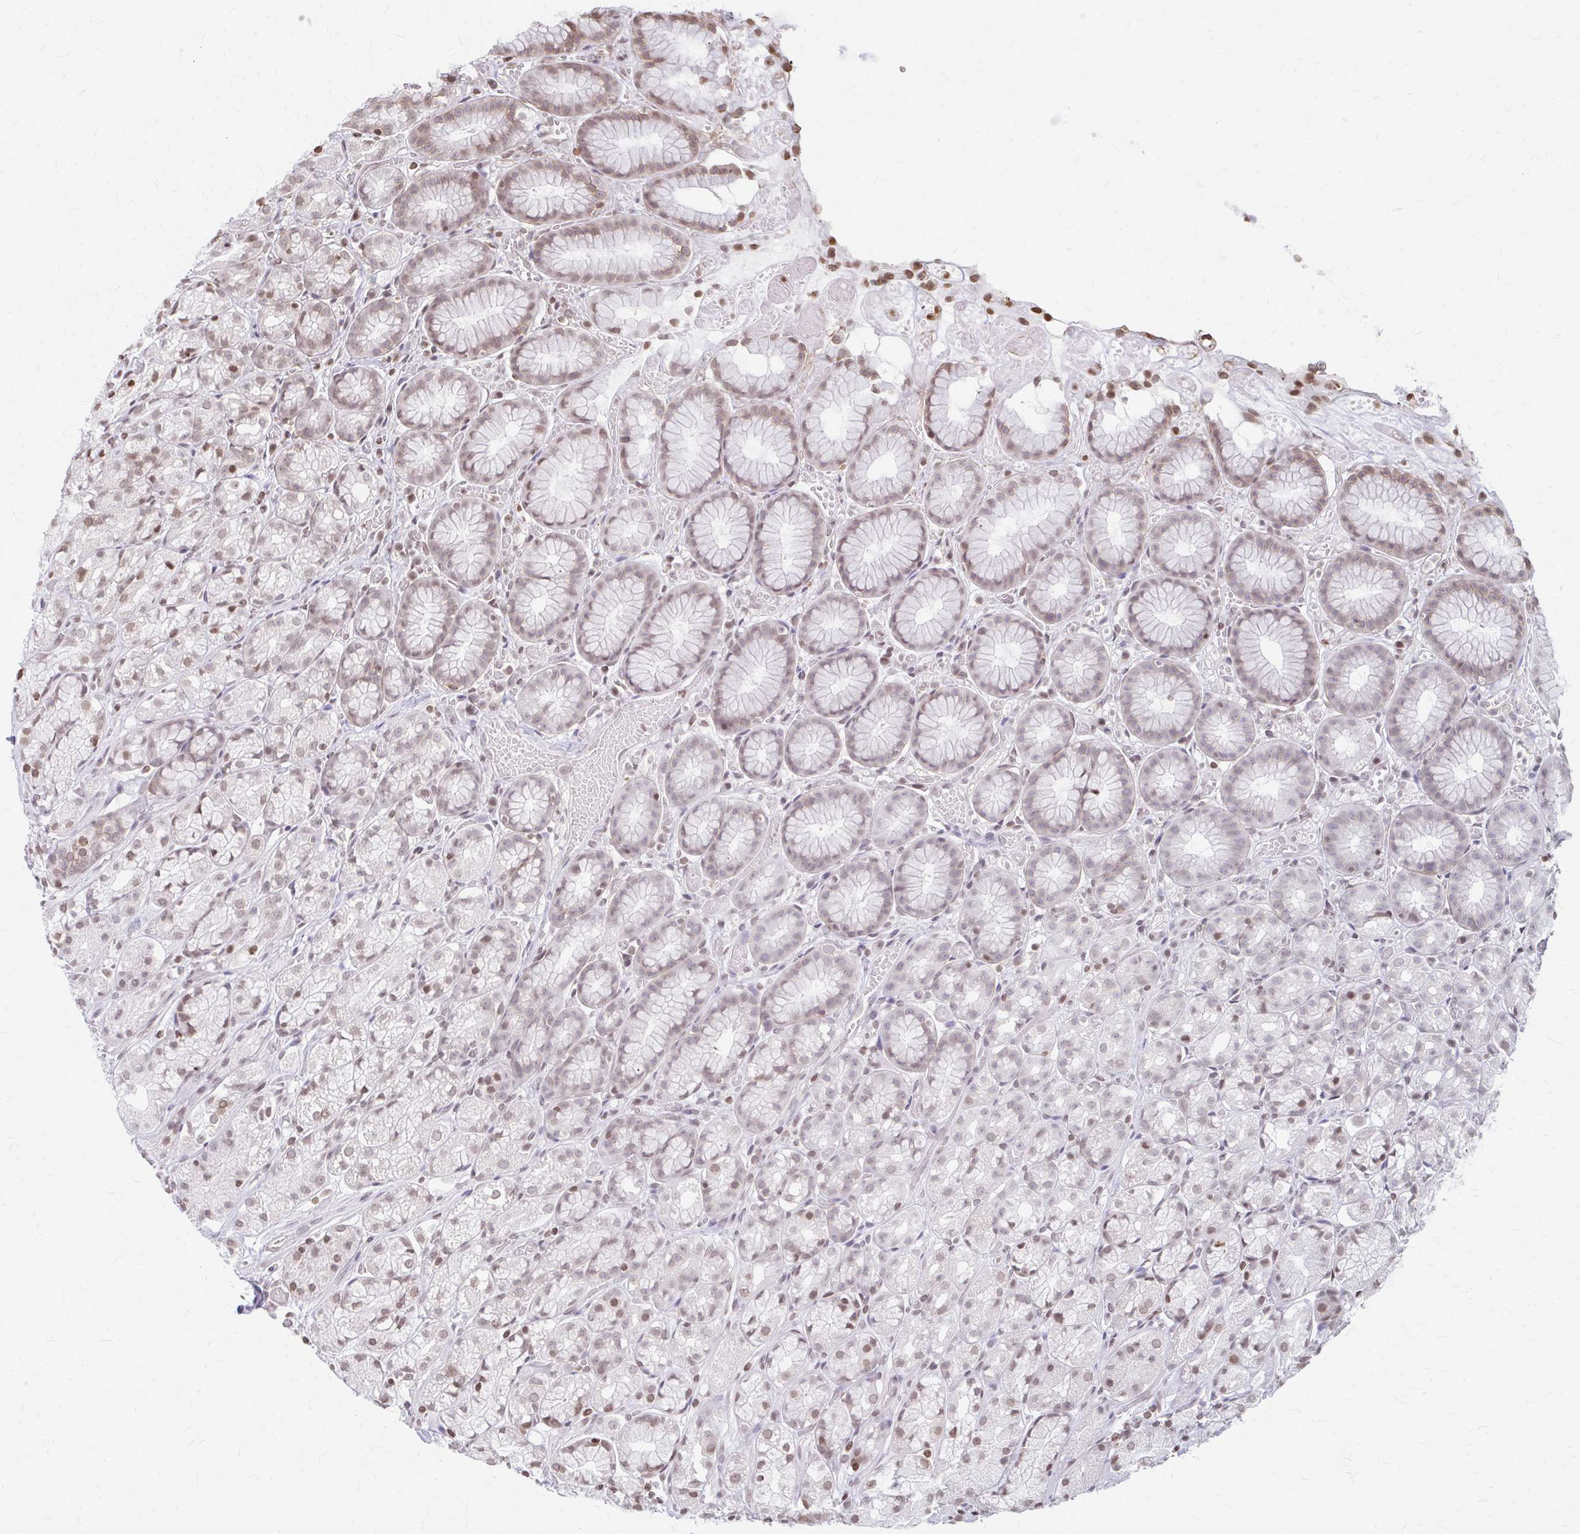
{"staining": {"intensity": "moderate", "quantity": ">75%", "location": "nuclear"}, "tissue": "stomach", "cell_type": "Glandular cells", "image_type": "normal", "snomed": [{"axis": "morphology", "description": "Normal tissue, NOS"}, {"axis": "topography", "description": "Smooth muscle"}, {"axis": "topography", "description": "Stomach"}], "caption": "Protein analysis of benign stomach displays moderate nuclear positivity in about >75% of glandular cells. Nuclei are stained in blue.", "gene": "ORC3", "patient": {"sex": "male", "age": 70}}